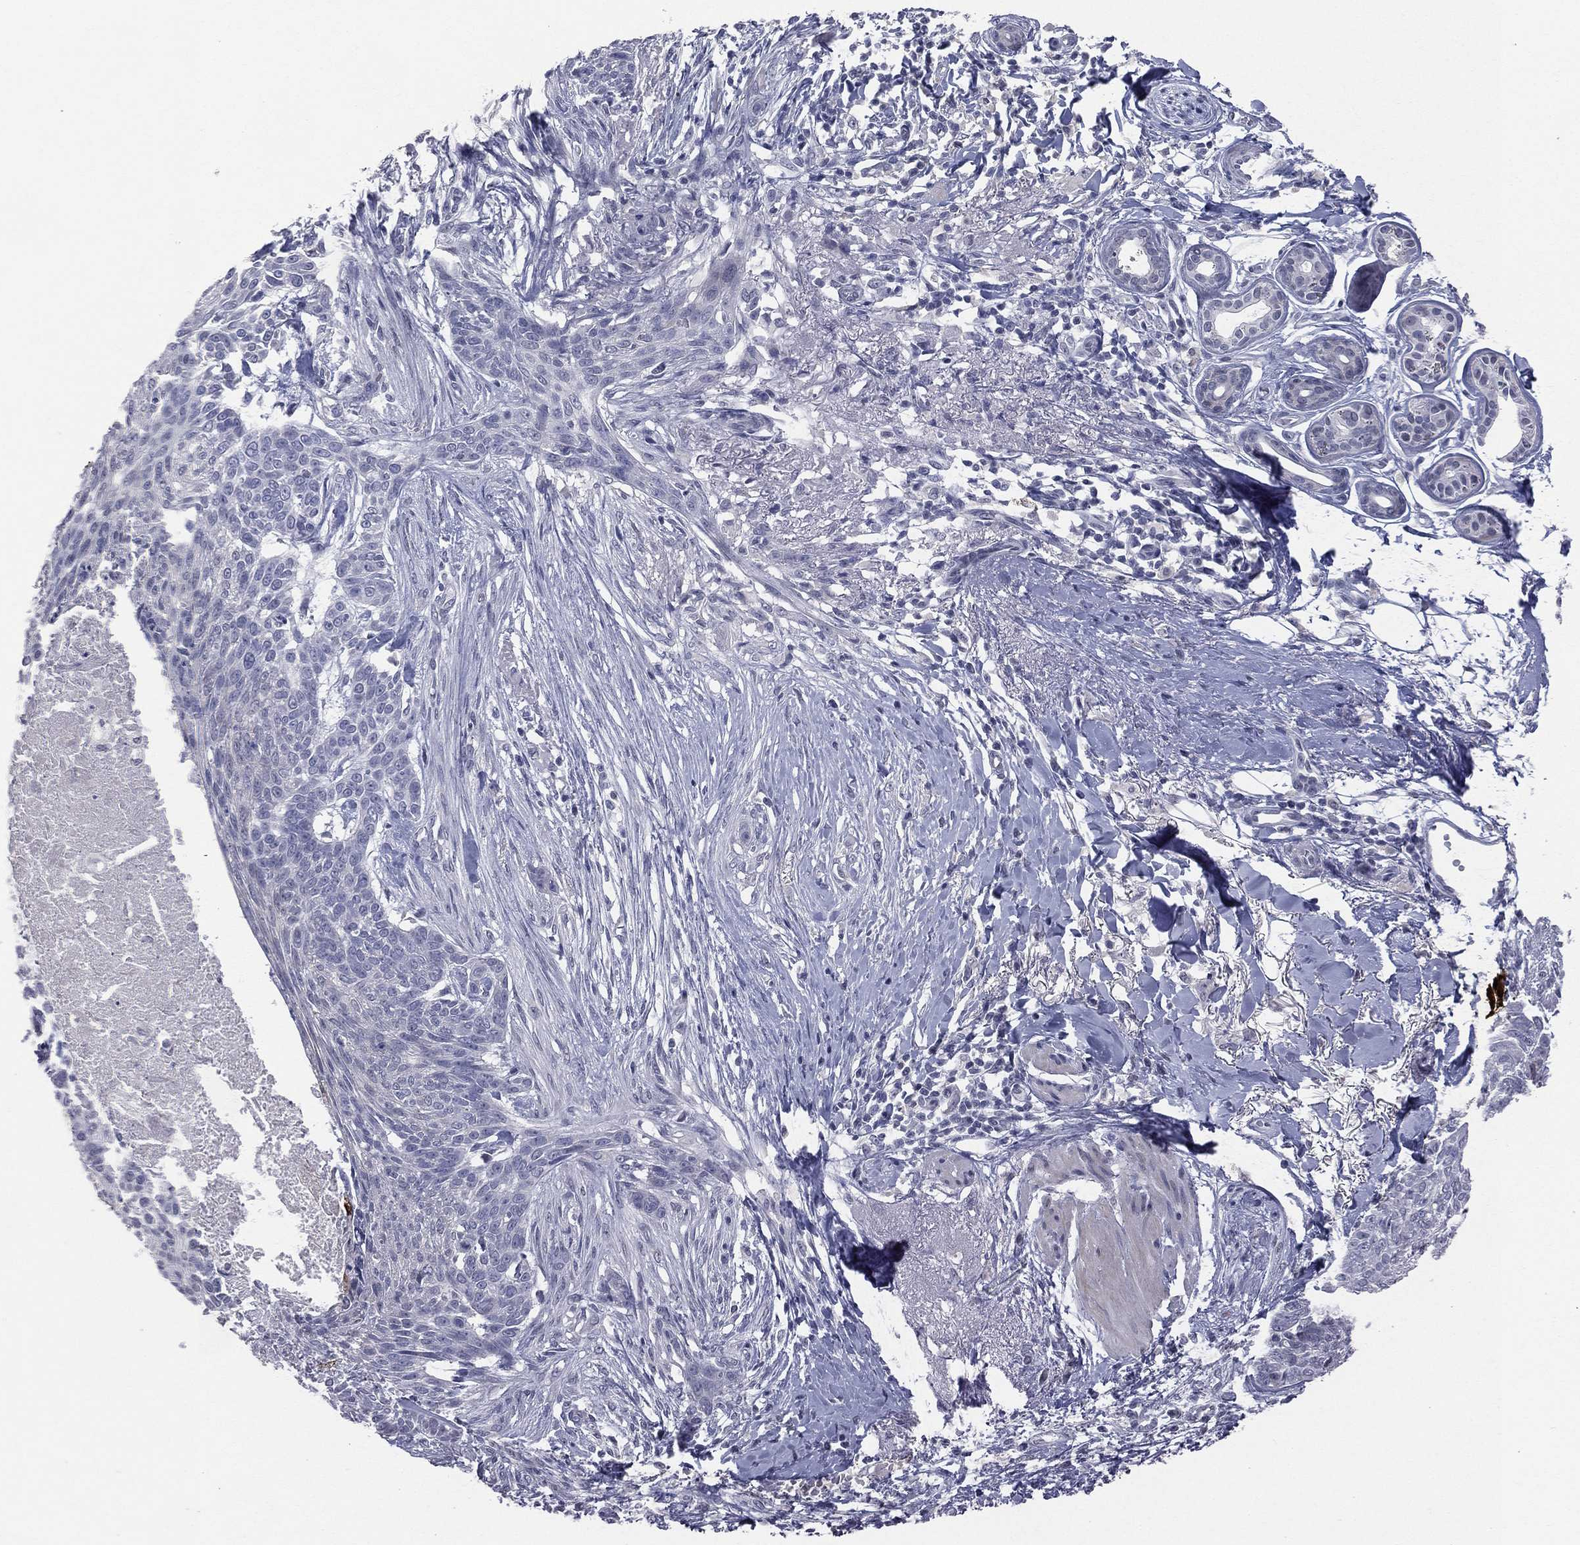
{"staining": {"intensity": "negative", "quantity": "none", "location": "none"}, "tissue": "skin cancer", "cell_type": "Tumor cells", "image_type": "cancer", "snomed": [{"axis": "morphology", "description": "Normal tissue, NOS"}, {"axis": "morphology", "description": "Basal cell carcinoma"}, {"axis": "topography", "description": "Skin"}], "caption": "This is a micrograph of IHC staining of skin basal cell carcinoma, which shows no staining in tumor cells. Brightfield microscopy of immunohistochemistry (IHC) stained with DAB (brown) and hematoxylin (blue), captured at high magnification.", "gene": "DMKN", "patient": {"sex": "male", "age": 84}}